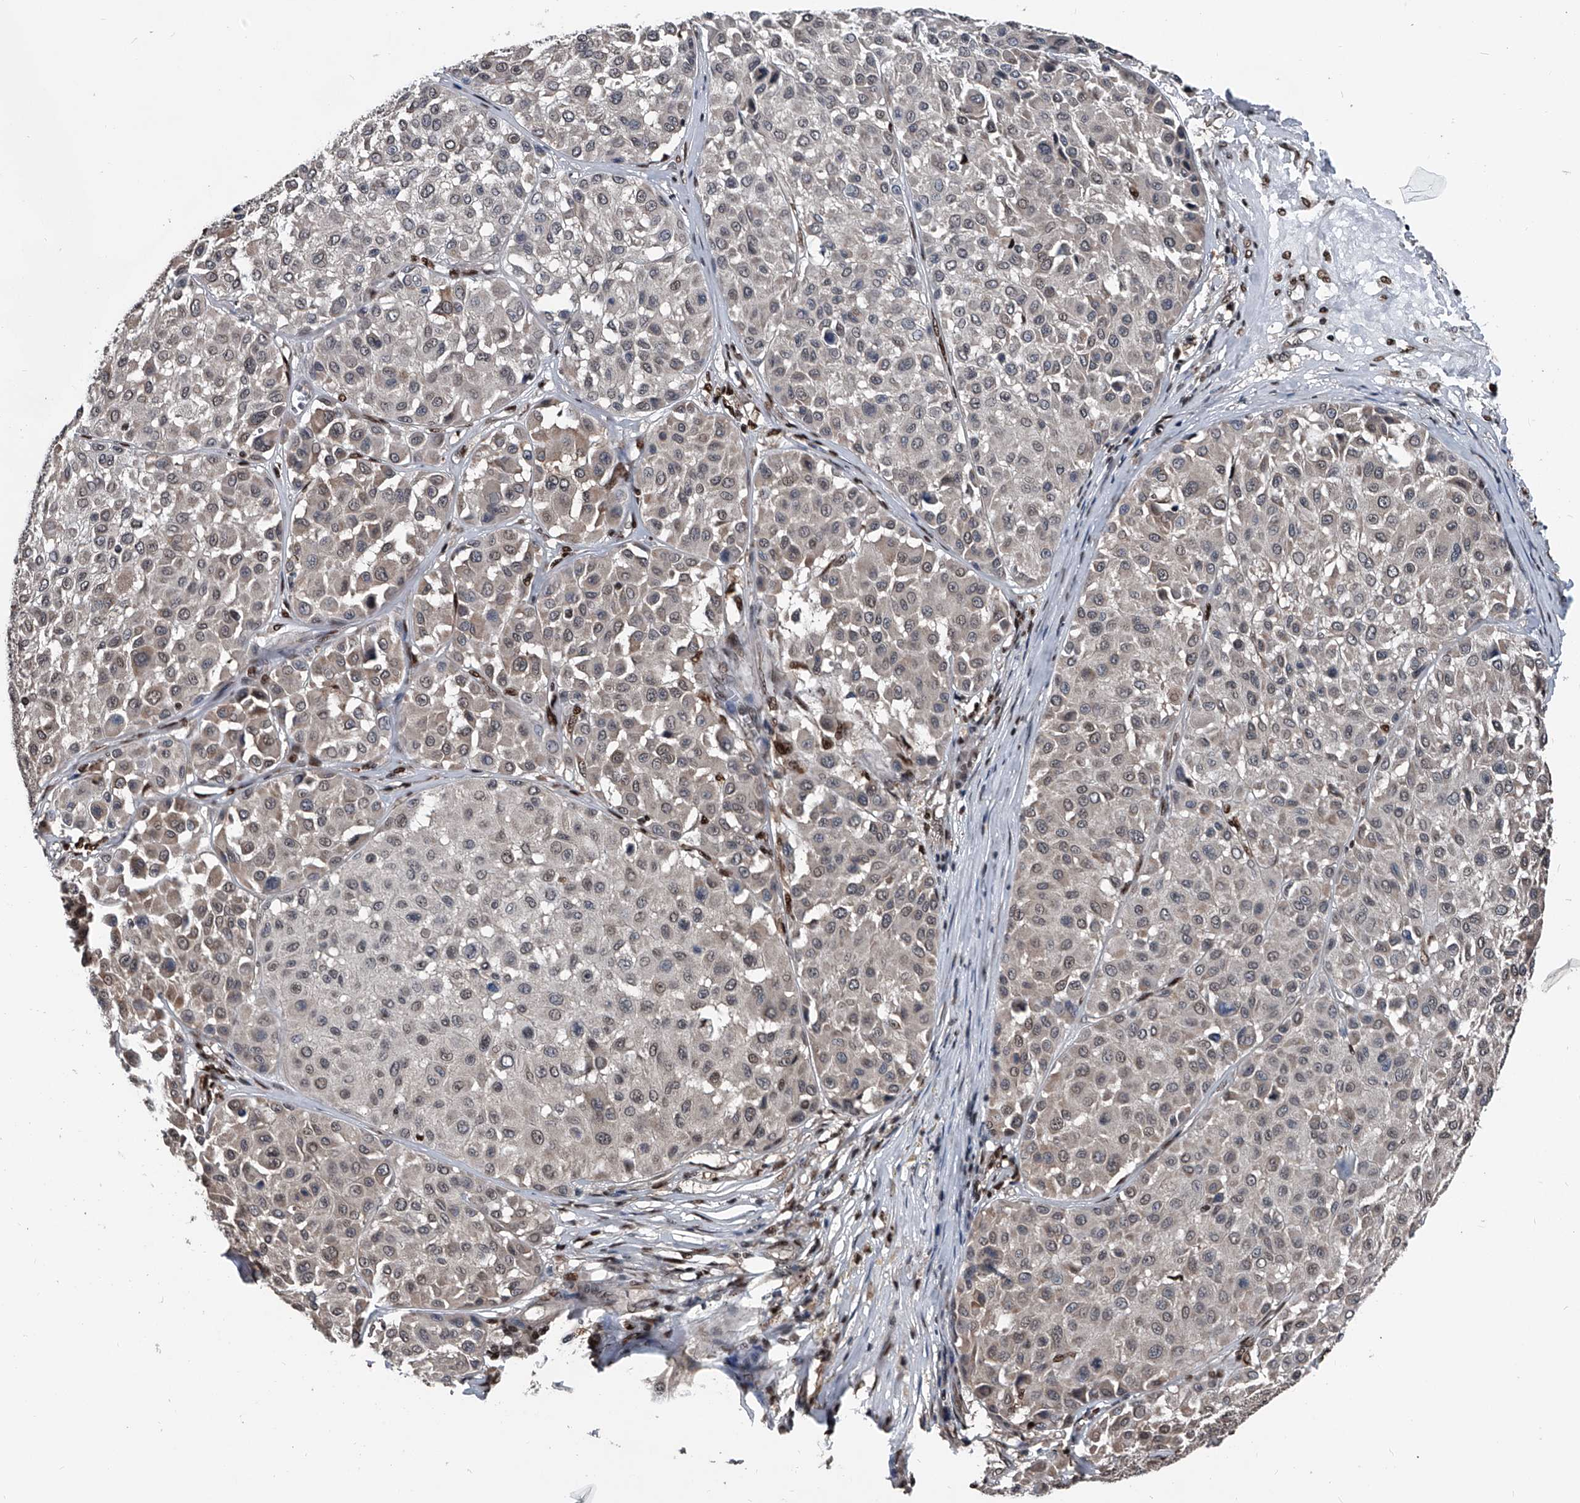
{"staining": {"intensity": "negative", "quantity": "none", "location": "none"}, "tissue": "melanoma", "cell_type": "Tumor cells", "image_type": "cancer", "snomed": [{"axis": "morphology", "description": "Malignant melanoma, Metastatic site"}, {"axis": "topography", "description": "Soft tissue"}], "caption": "High magnification brightfield microscopy of melanoma stained with DAB (brown) and counterstained with hematoxylin (blue): tumor cells show no significant staining. (Stains: DAB immunohistochemistry with hematoxylin counter stain, Microscopy: brightfield microscopy at high magnification).", "gene": "FKBP5", "patient": {"sex": "male", "age": 41}}